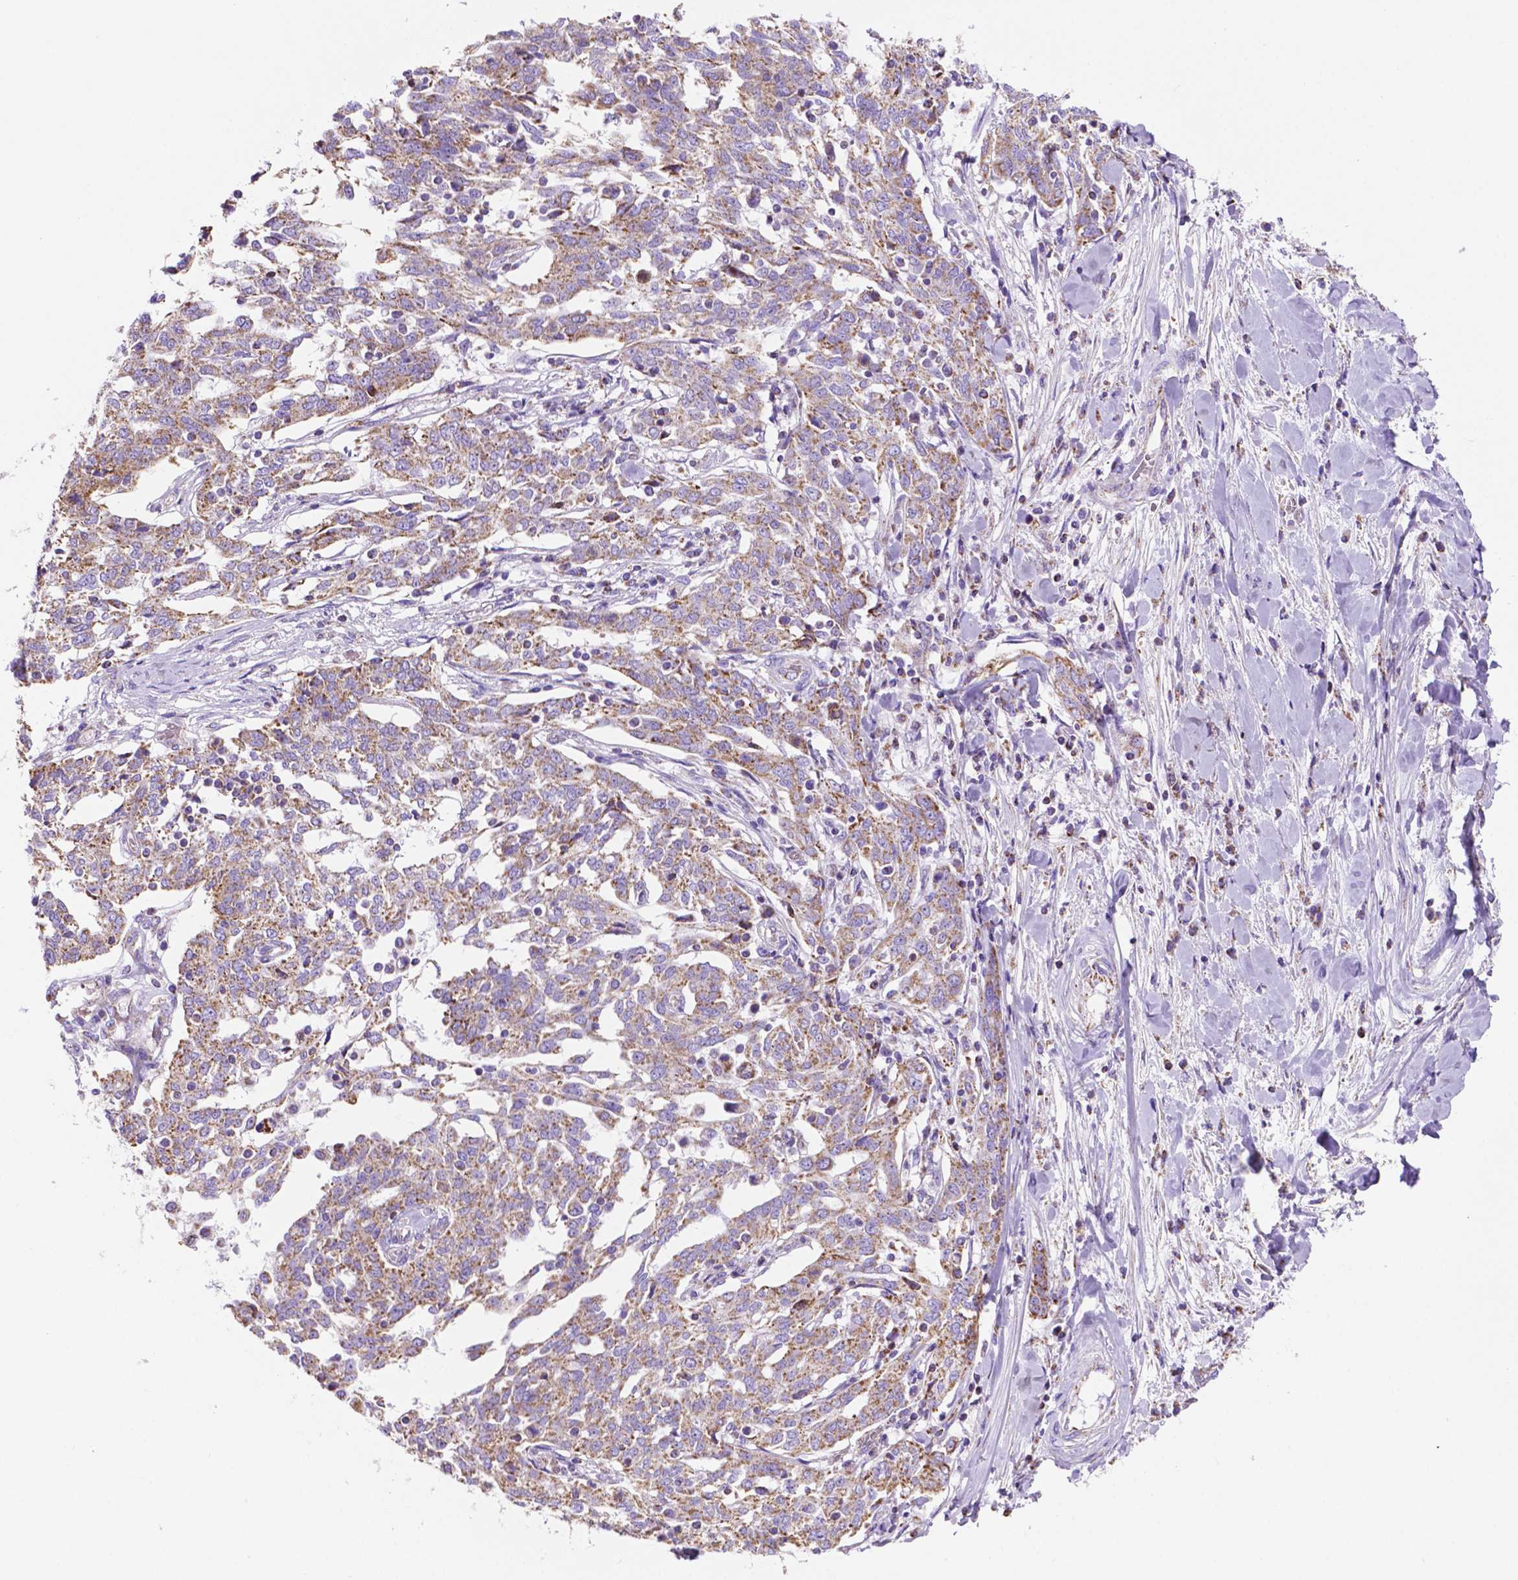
{"staining": {"intensity": "moderate", "quantity": ">75%", "location": "cytoplasmic/membranous"}, "tissue": "ovarian cancer", "cell_type": "Tumor cells", "image_type": "cancer", "snomed": [{"axis": "morphology", "description": "Cystadenocarcinoma, serous, NOS"}, {"axis": "topography", "description": "Ovary"}], "caption": "Immunohistochemical staining of serous cystadenocarcinoma (ovarian) exhibits medium levels of moderate cytoplasmic/membranous staining in about >75% of tumor cells.", "gene": "GDPD5", "patient": {"sex": "female", "age": 67}}